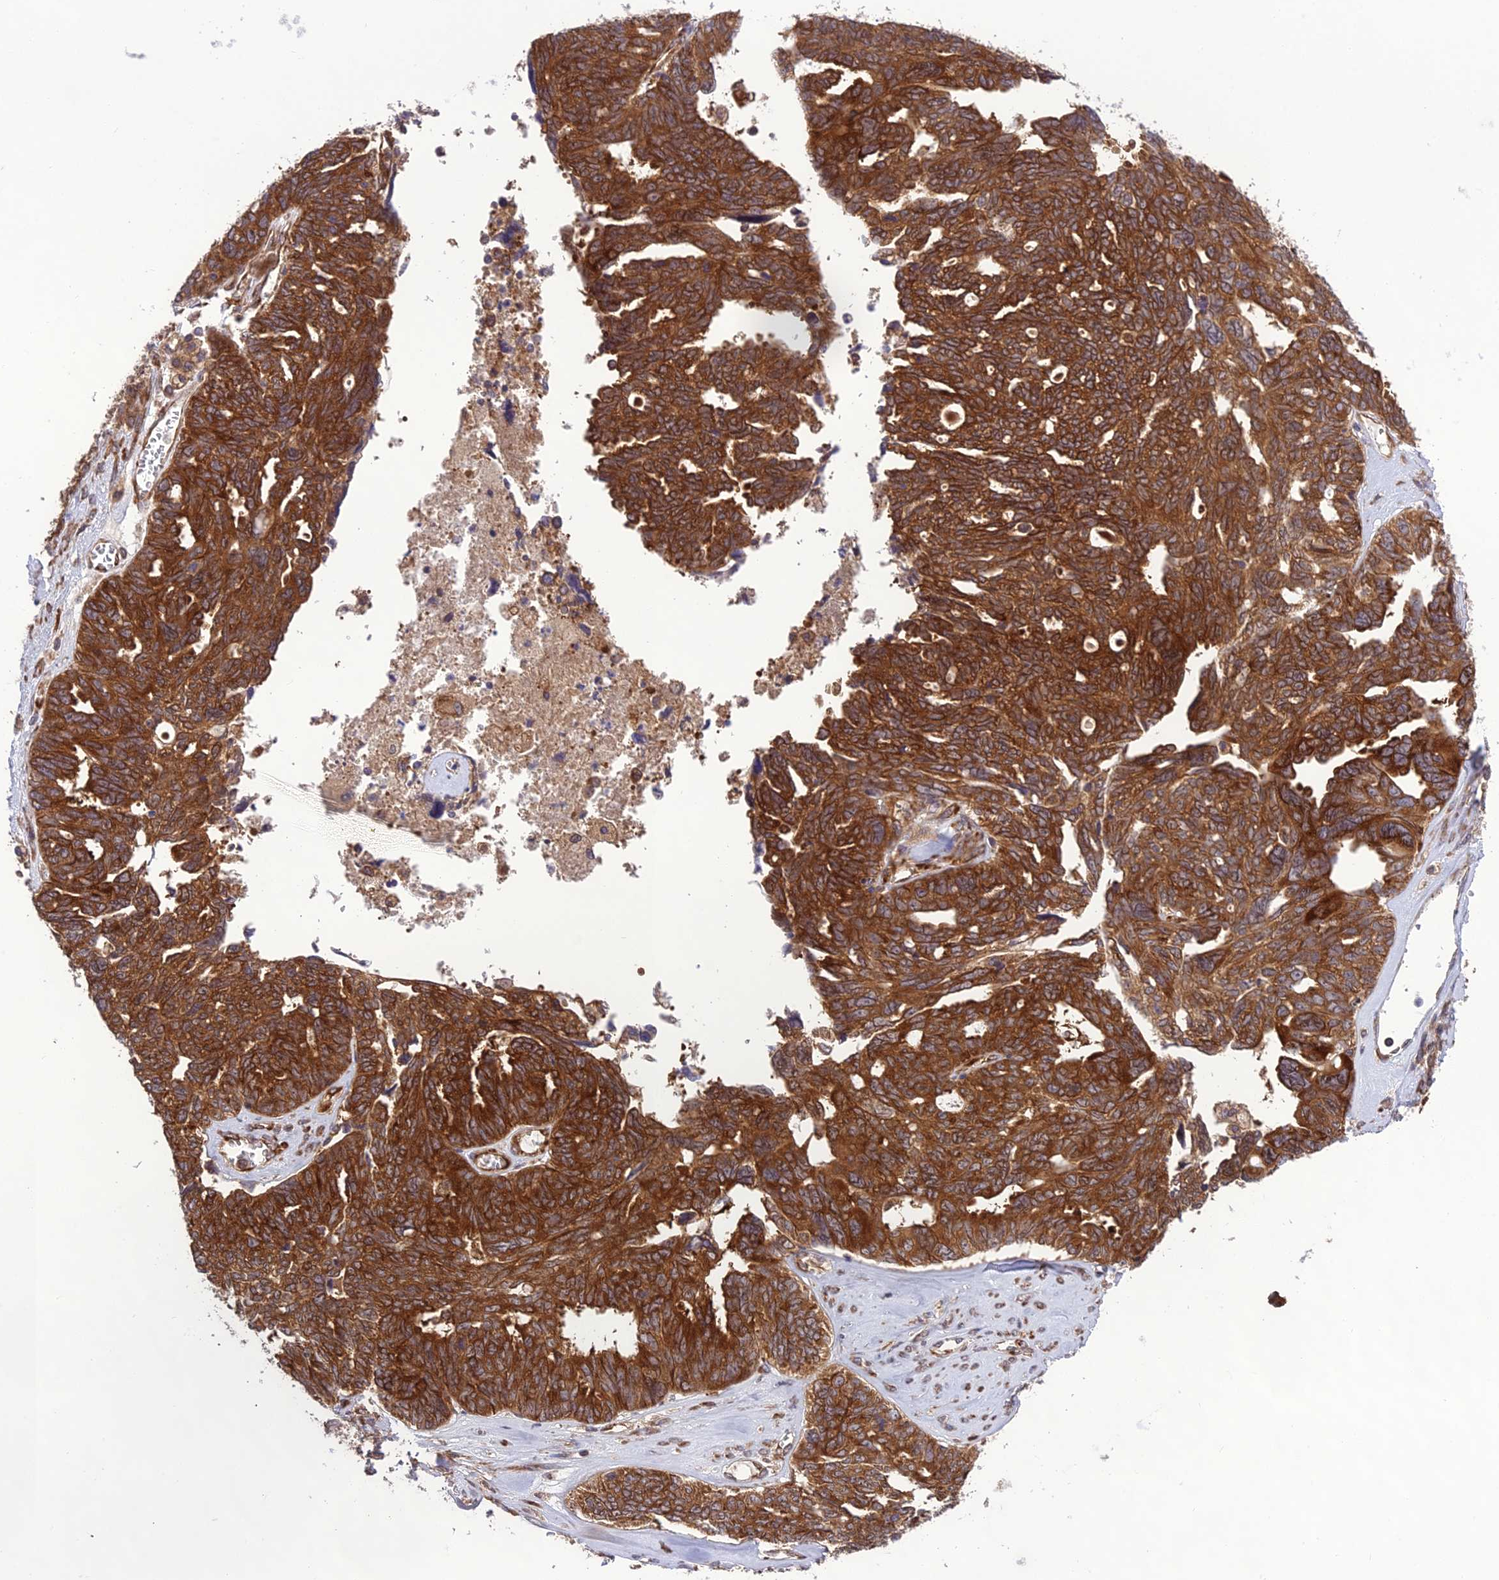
{"staining": {"intensity": "strong", "quantity": ">75%", "location": "cytoplasmic/membranous"}, "tissue": "ovarian cancer", "cell_type": "Tumor cells", "image_type": "cancer", "snomed": [{"axis": "morphology", "description": "Cystadenocarcinoma, serous, NOS"}, {"axis": "topography", "description": "Ovary"}], "caption": "The immunohistochemical stain highlights strong cytoplasmic/membranous positivity in tumor cells of ovarian cancer tissue.", "gene": "DHCR7", "patient": {"sex": "female", "age": 79}}